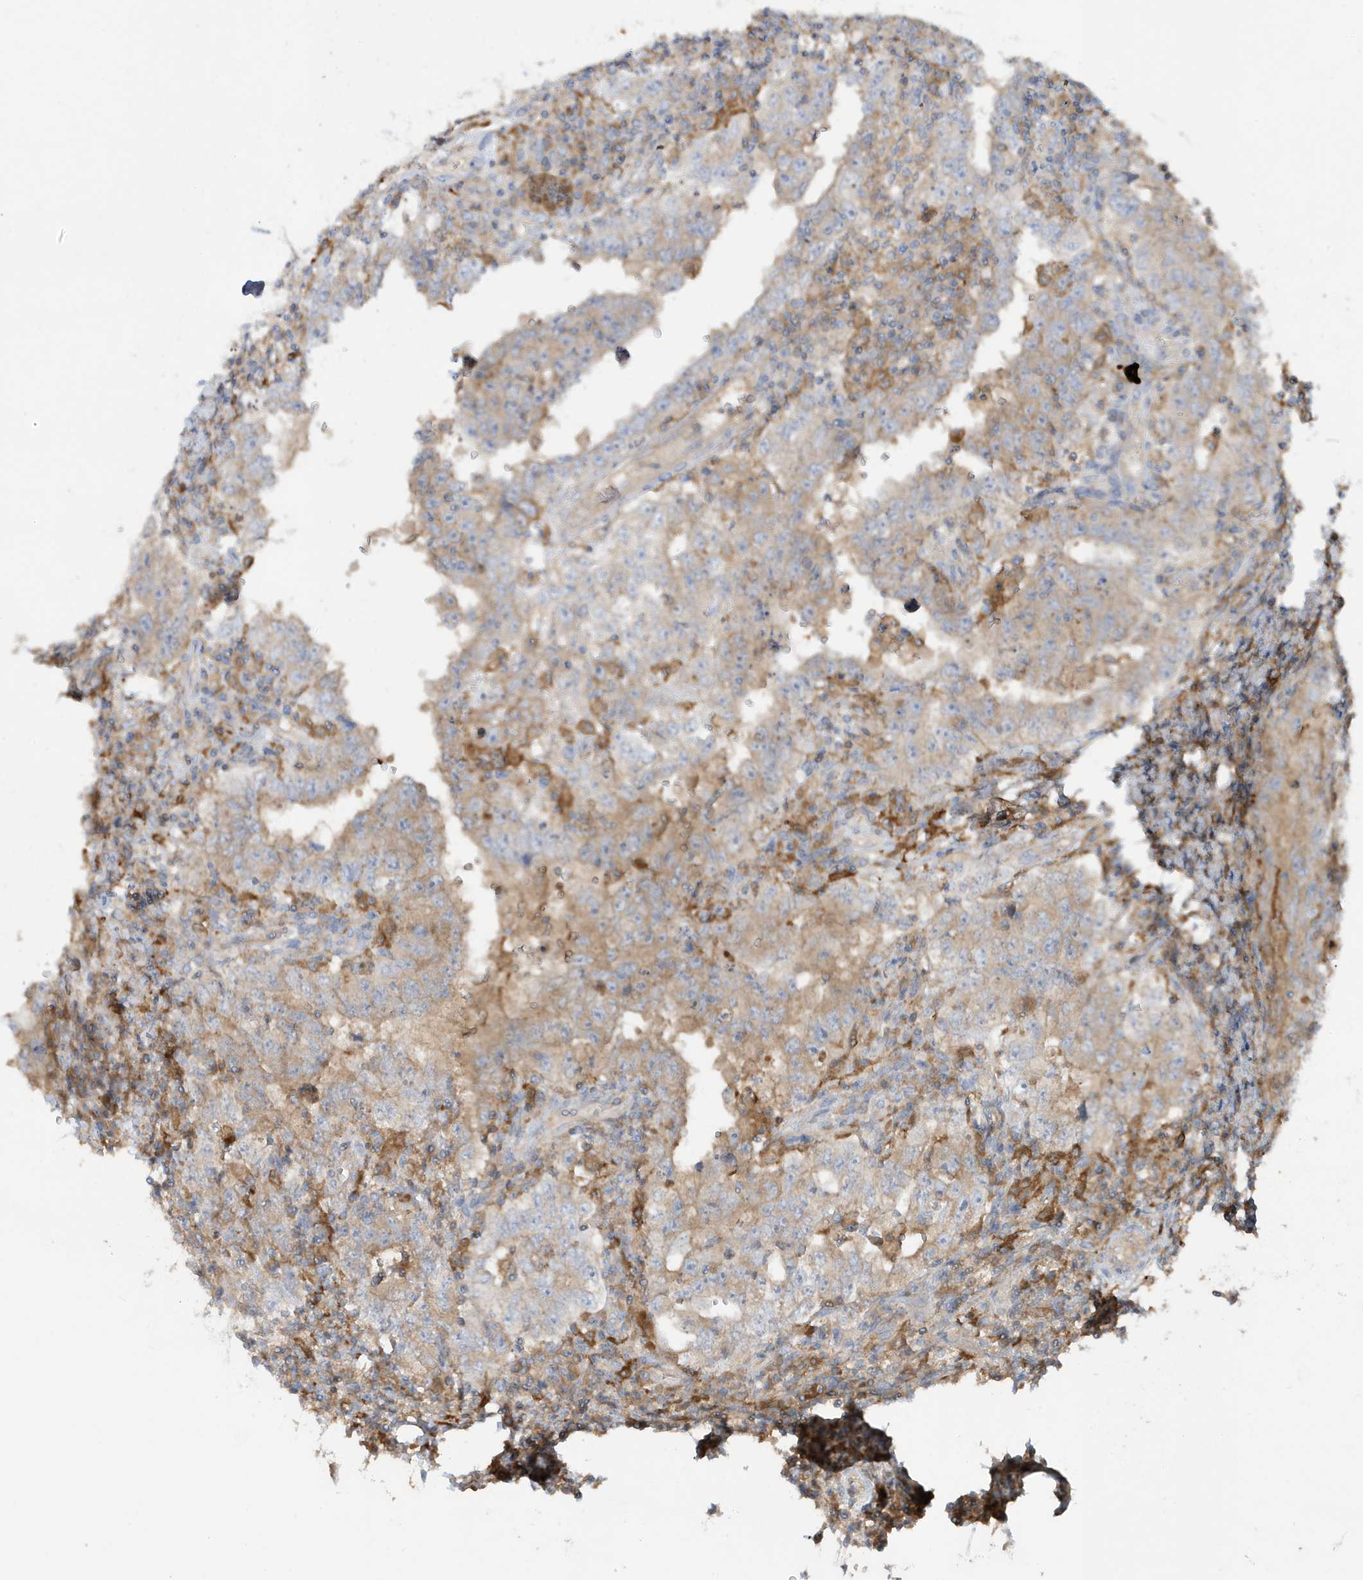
{"staining": {"intensity": "weak", "quantity": "<25%", "location": "cytoplasmic/membranous"}, "tissue": "testis cancer", "cell_type": "Tumor cells", "image_type": "cancer", "snomed": [{"axis": "morphology", "description": "Carcinoma, Embryonal, NOS"}, {"axis": "topography", "description": "Testis"}], "caption": "Immunohistochemistry (IHC) of human testis cancer (embryonal carcinoma) reveals no expression in tumor cells.", "gene": "ABTB1", "patient": {"sex": "male", "age": 26}}